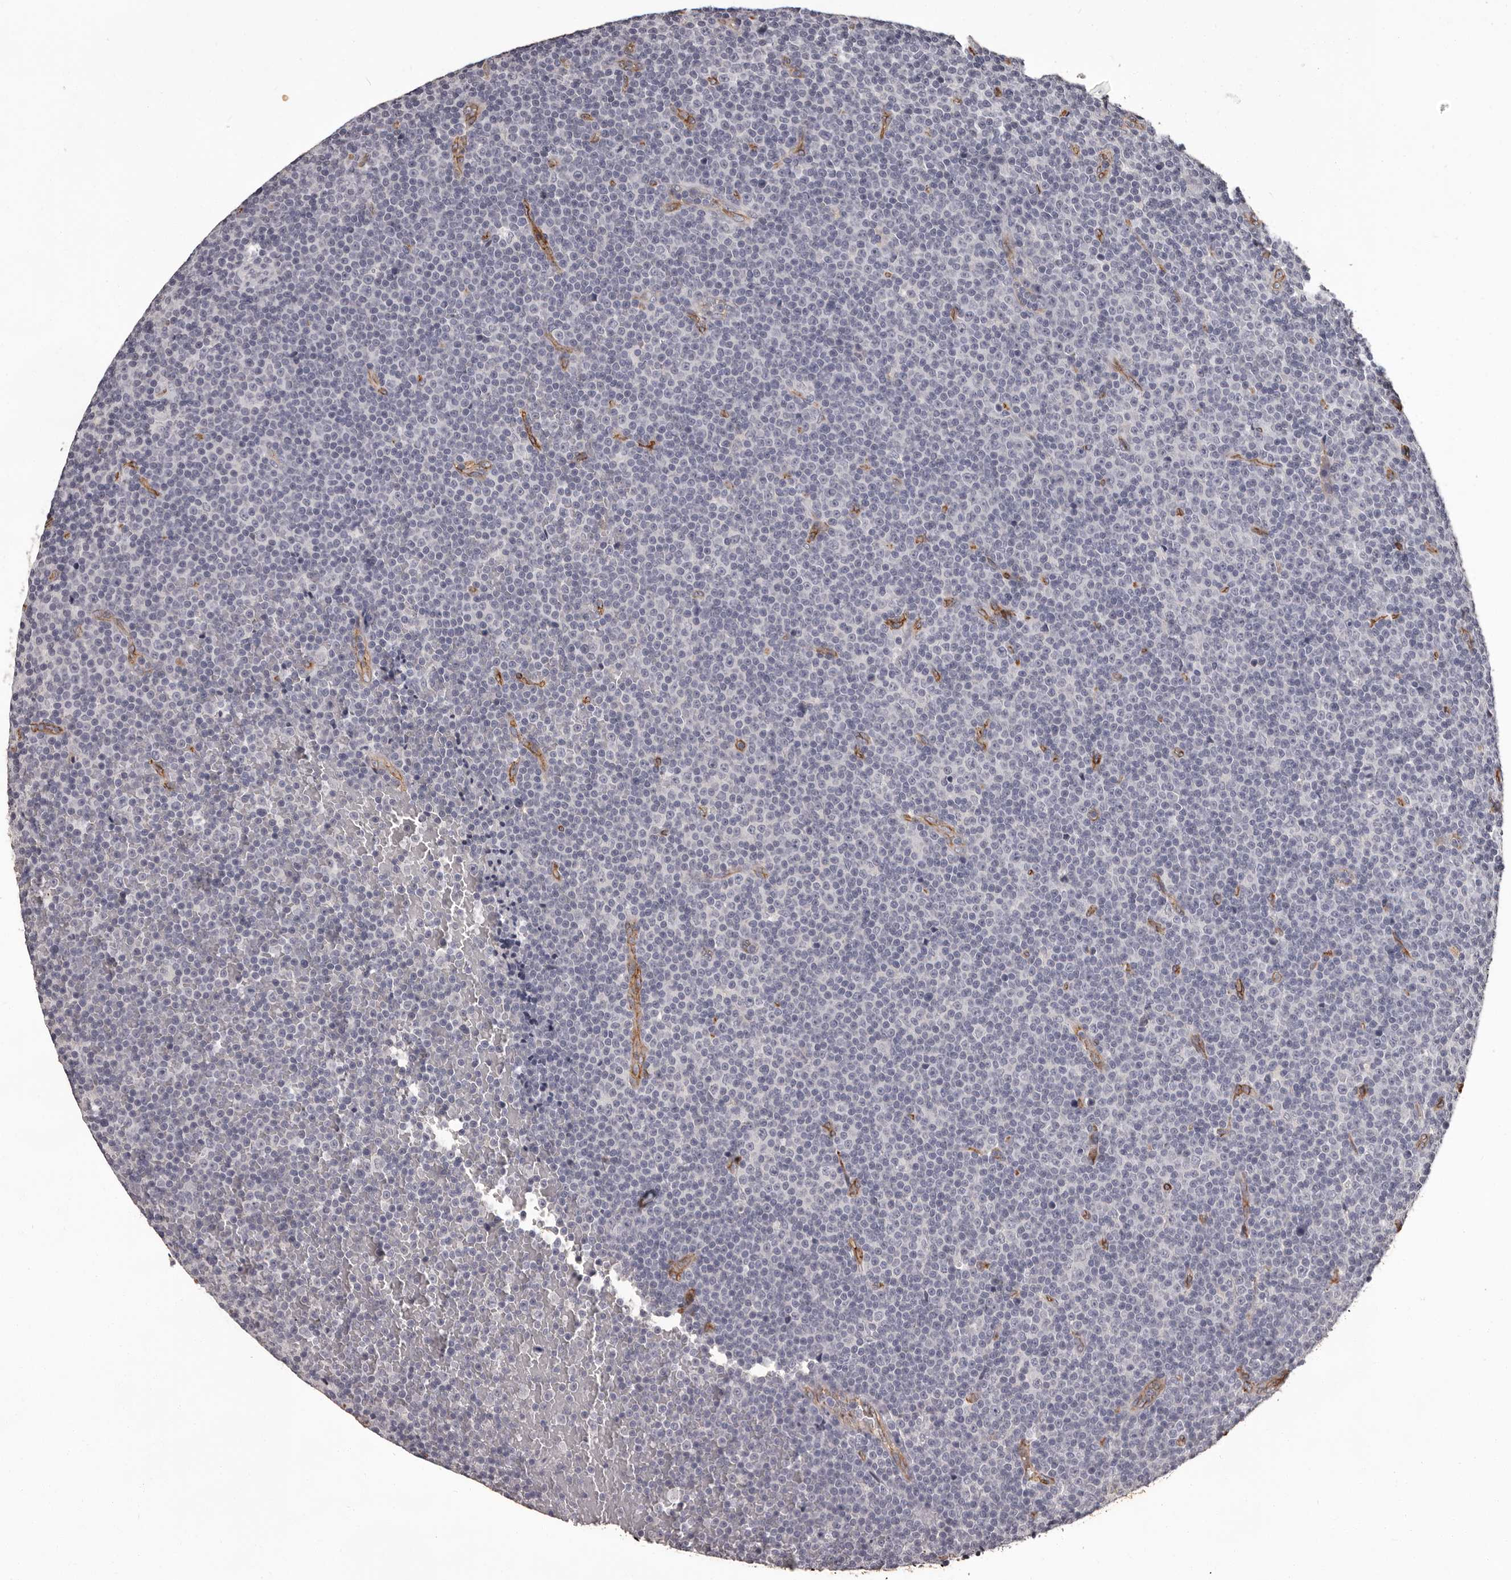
{"staining": {"intensity": "negative", "quantity": "none", "location": "none"}, "tissue": "lymphoma", "cell_type": "Tumor cells", "image_type": "cancer", "snomed": [{"axis": "morphology", "description": "Malignant lymphoma, non-Hodgkin's type, Low grade"}, {"axis": "topography", "description": "Lymph node"}], "caption": "A high-resolution photomicrograph shows immunohistochemistry (IHC) staining of lymphoma, which shows no significant expression in tumor cells.", "gene": "GPR78", "patient": {"sex": "female", "age": 67}}